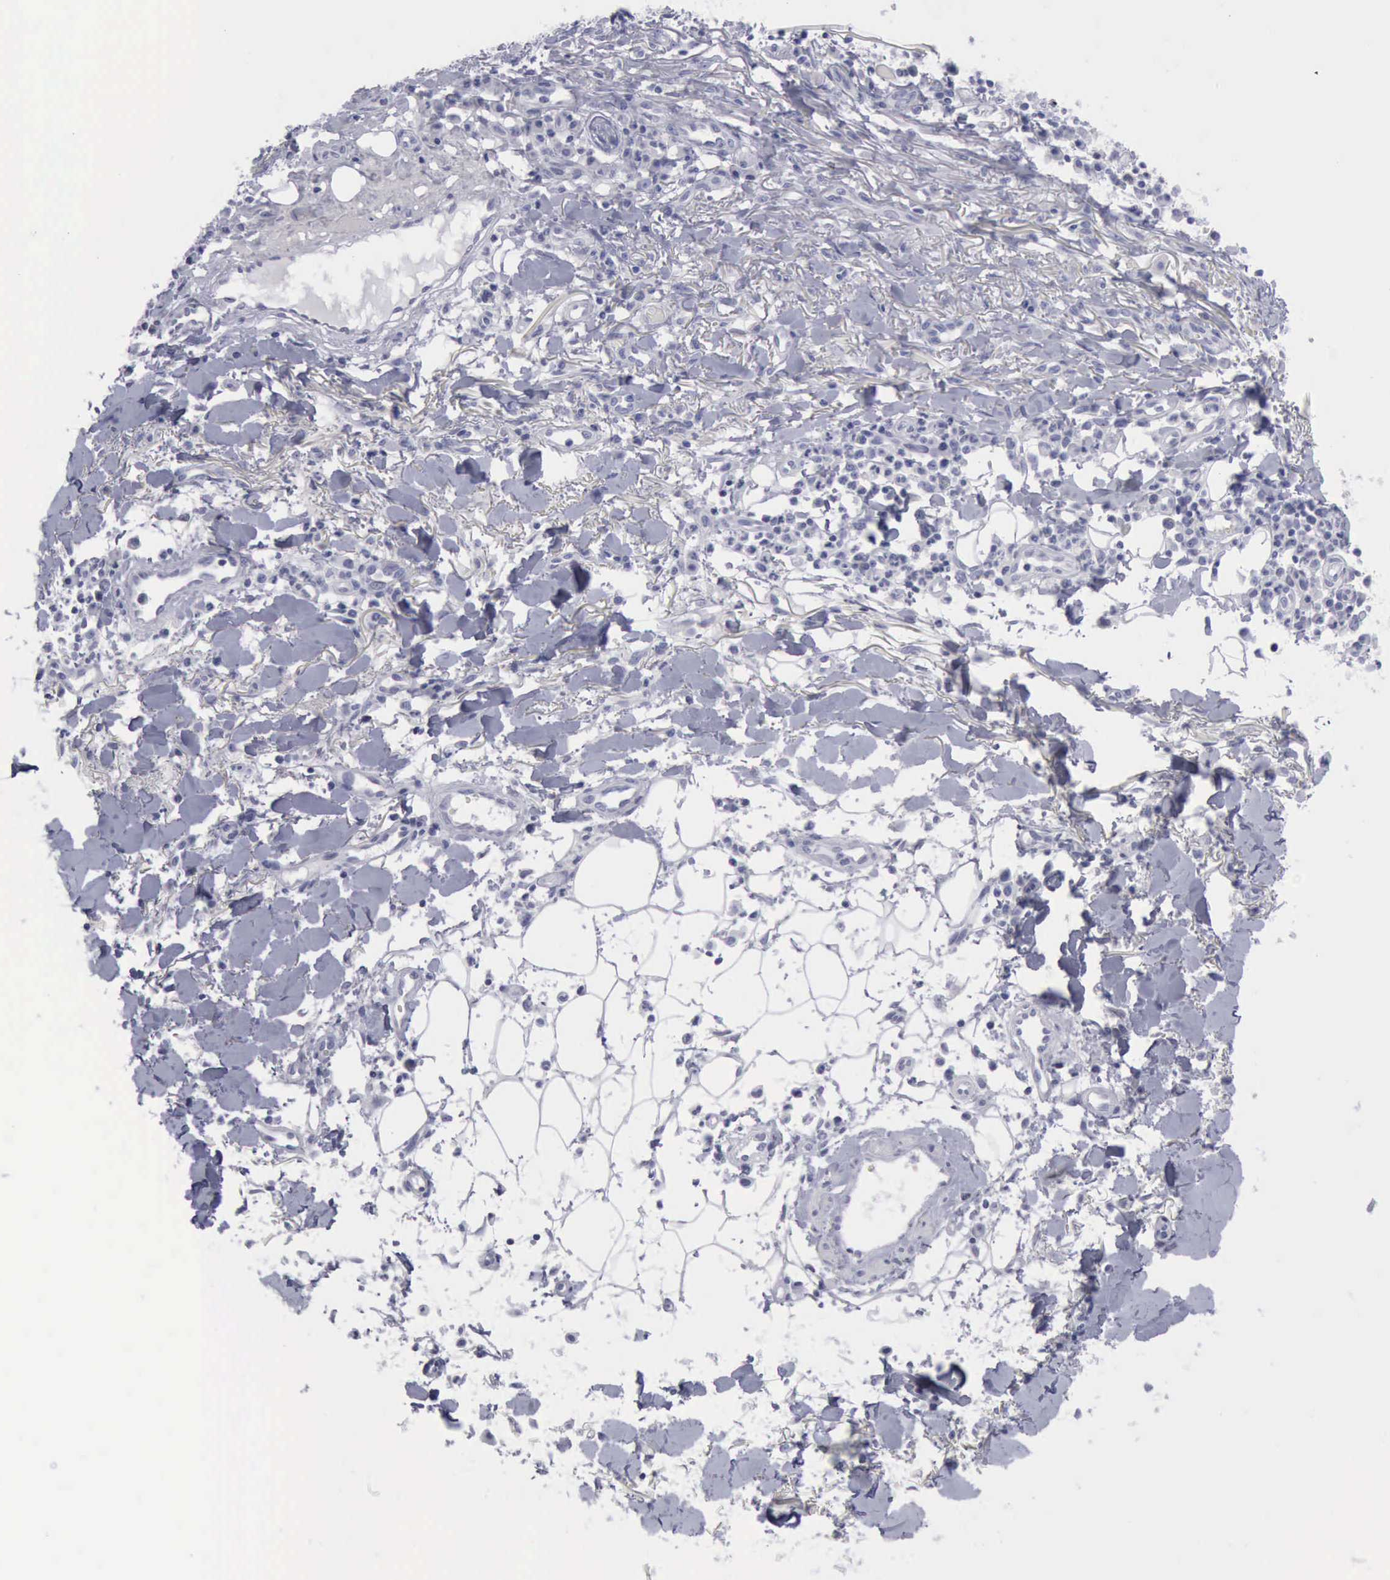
{"staining": {"intensity": "negative", "quantity": "none", "location": "none"}, "tissue": "skin cancer", "cell_type": "Tumor cells", "image_type": "cancer", "snomed": [{"axis": "morphology", "description": "Squamous cell carcinoma, NOS"}, {"axis": "topography", "description": "Skin"}], "caption": "Immunohistochemical staining of human skin squamous cell carcinoma exhibits no significant expression in tumor cells.", "gene": "KRT13", "patient": {"sex": "female", "age": 89}}